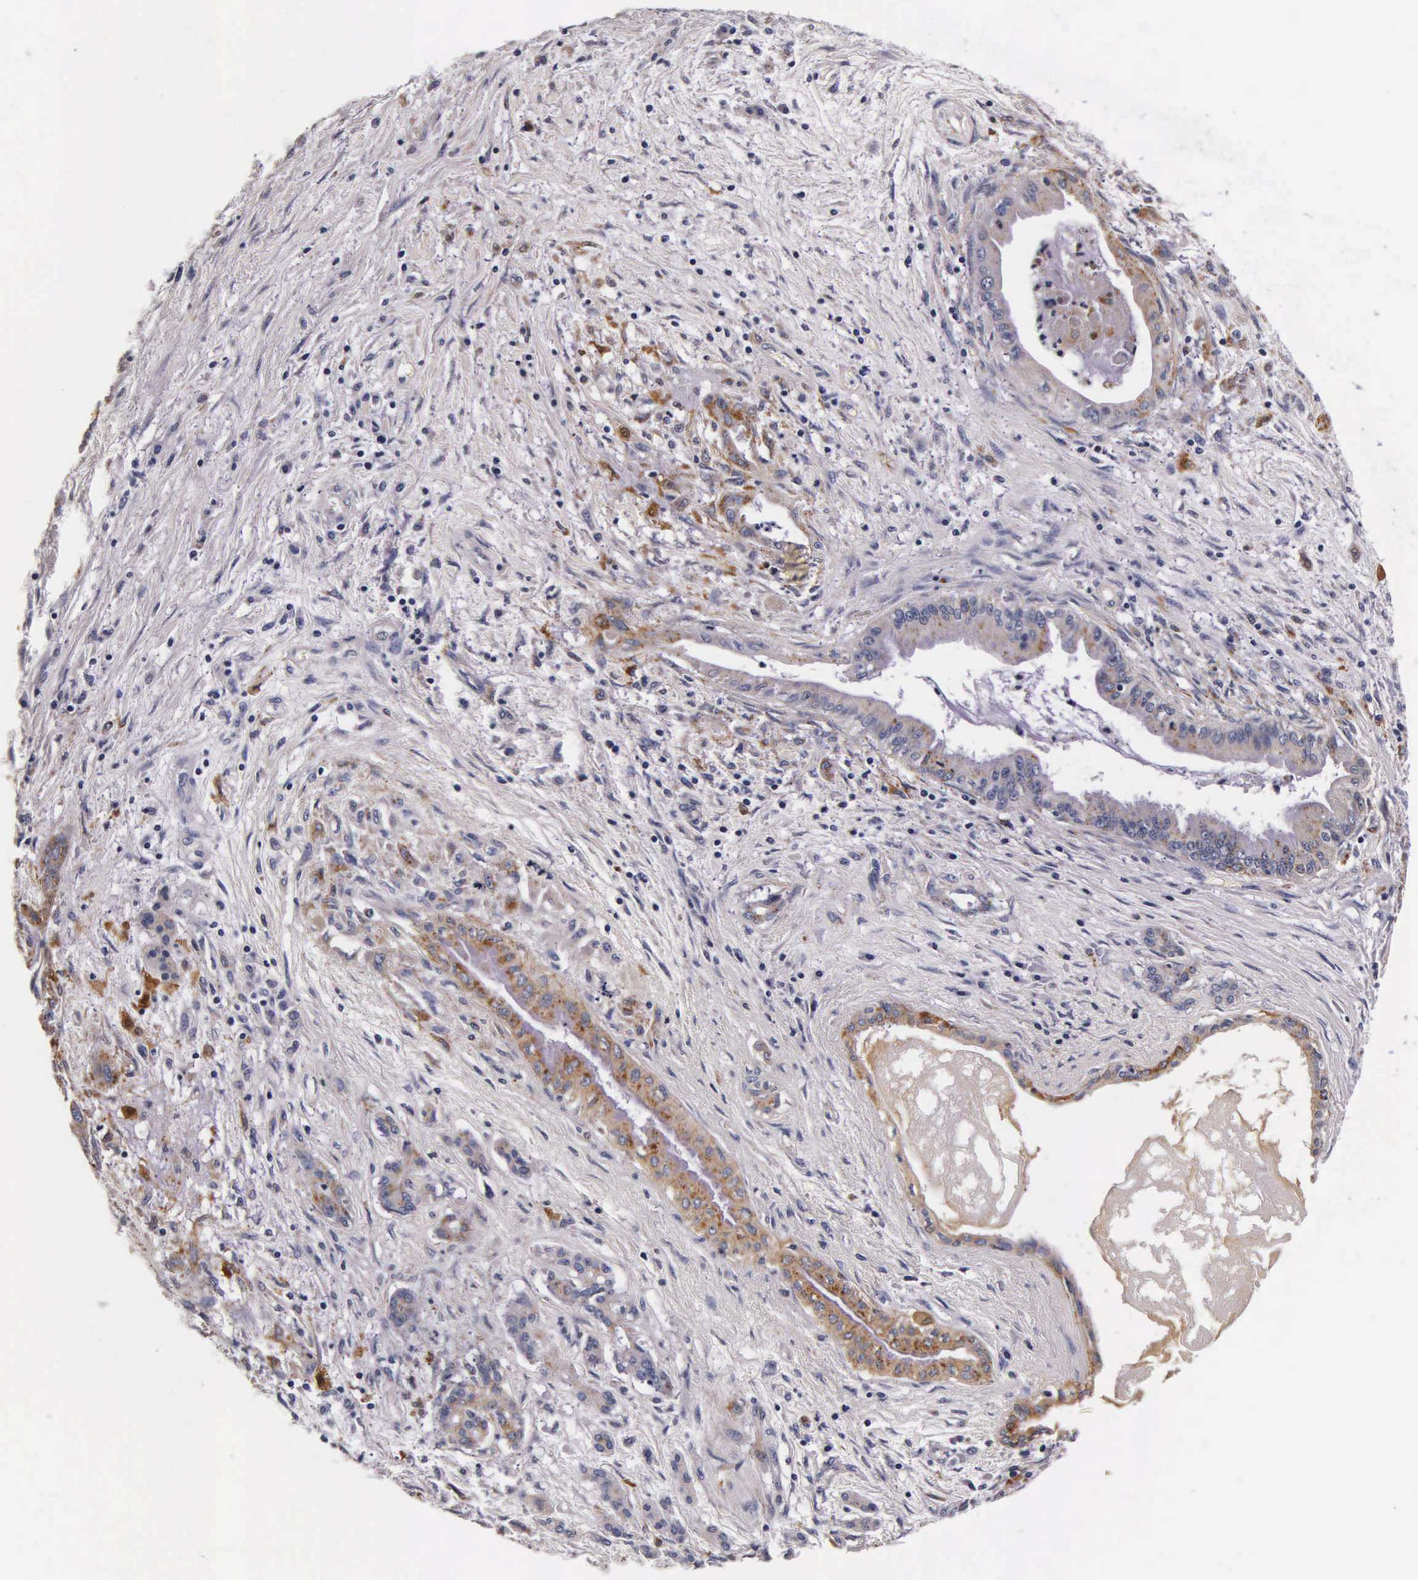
{"staining": {"intensity": "weak", "quantity": "25%-75%", "location": "cytoplasmic/membranous"}, "tissue": "pancreatic cancer", "cell_type": "Tumor cells", "image_type": "cancer", "snomed": [{"axis": "morphology", "description": "Adenocarcinoma, NOS"}, {"axis": "topography", "description": "Pancreas"}], "caption": "Protein expression analysis of adenocarcinoma (pancreatic) displays weak cytoplasmic/membranous positivity in approximately 25%-75% of tumor cells.", "gene": "CTSB", "patient": {"sex": "female", "age": 64}}